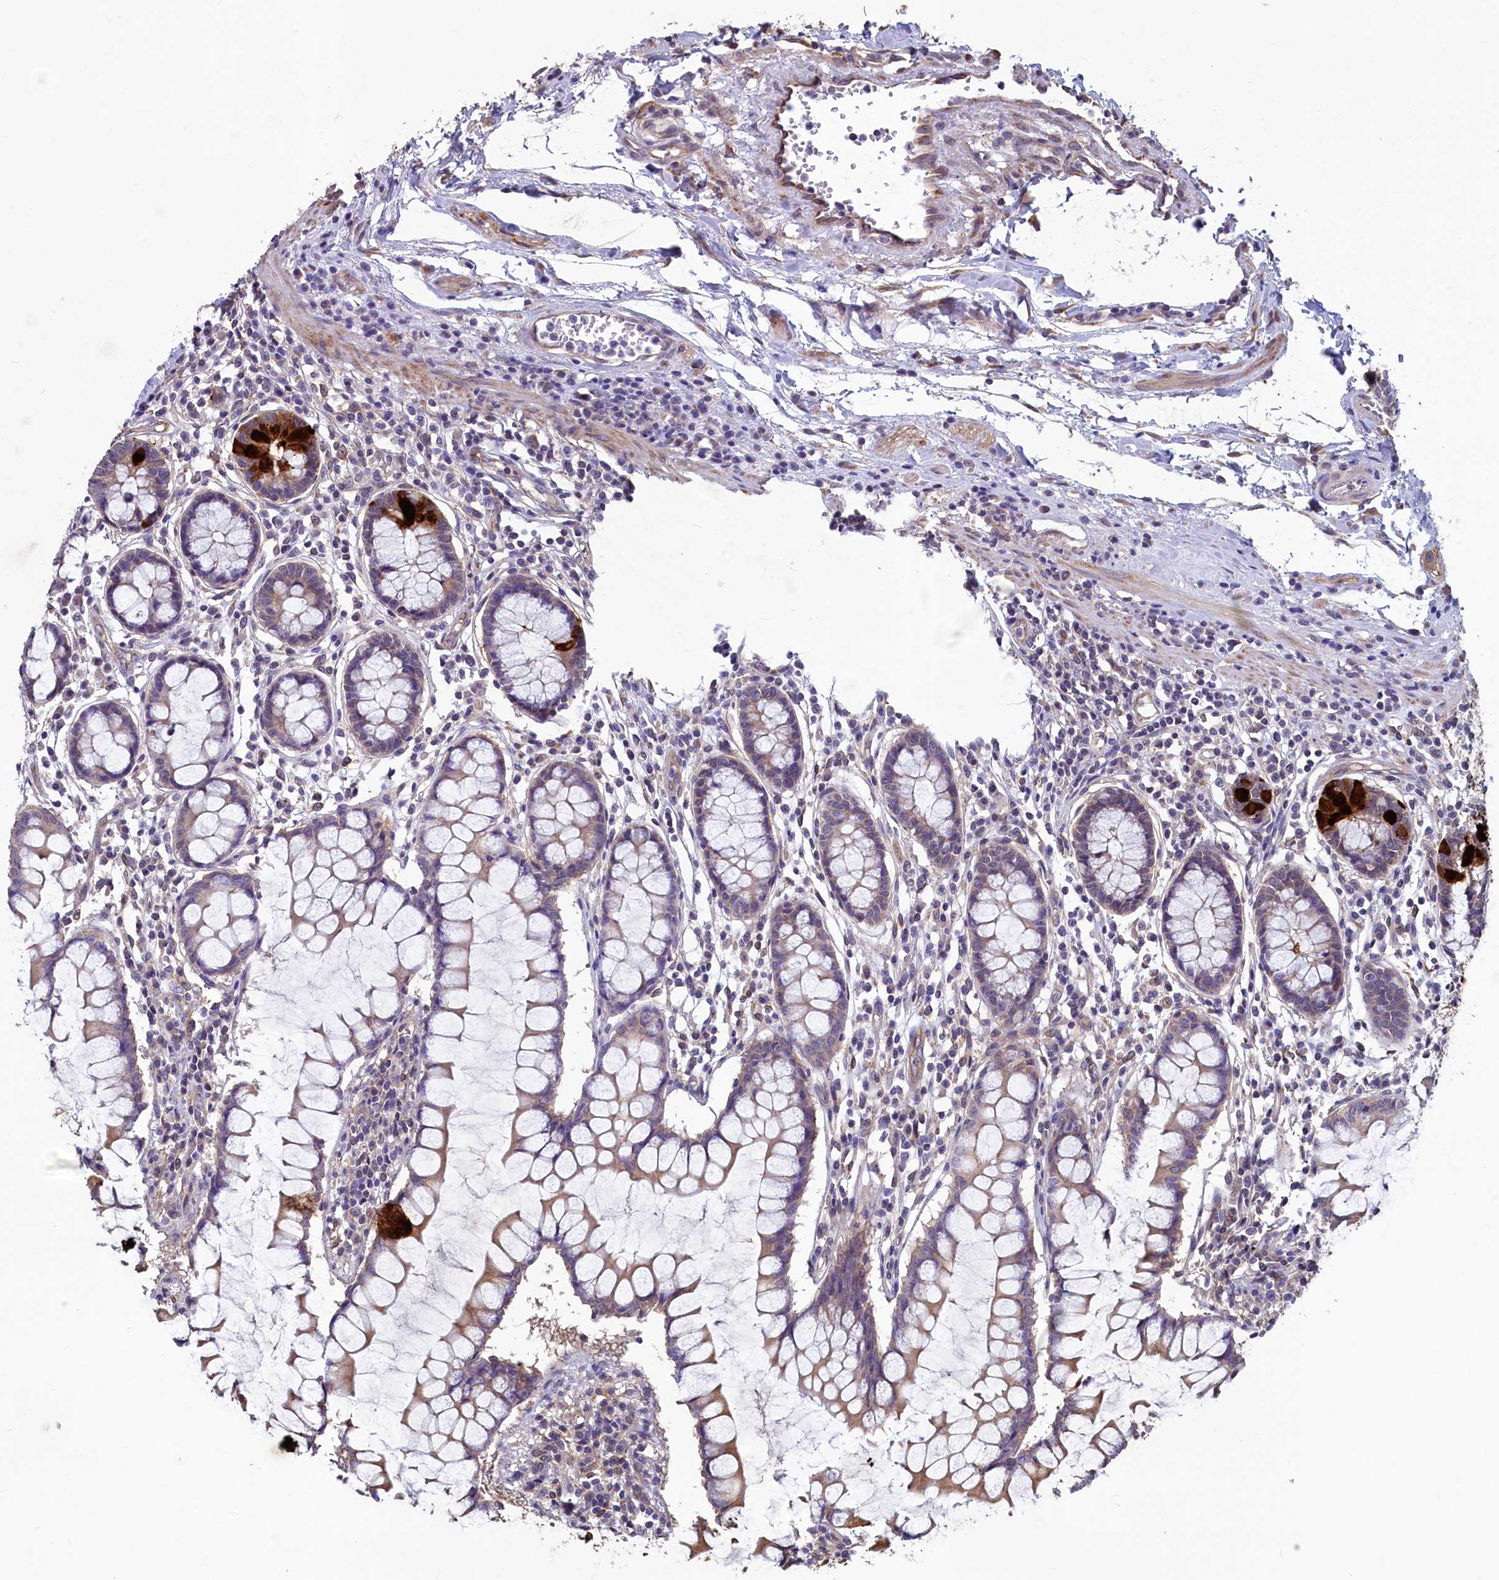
{"staining": {"intensity": "weak", "quantity": ">75%", "location": "cytoplasmic/membranous"}, "tissue": "colon", "cell_type": "Endothelial cells", "image_type": "normal", "snomed": [{"axis": "morphology", "description": "Normal tissue, NOS"}, {"axis": "morphology", "description": "Adenocarcinoma, NOS"}, {"axis": "topography", "description": "Colon"}], "caption": "A histopathology image of colon stained for a protein demonstrates weak cytoplasmic/membranous brown staining in endothelial cells.", "gene": "SPATA2L", "patient": {"sex": "female", "age": 55}}